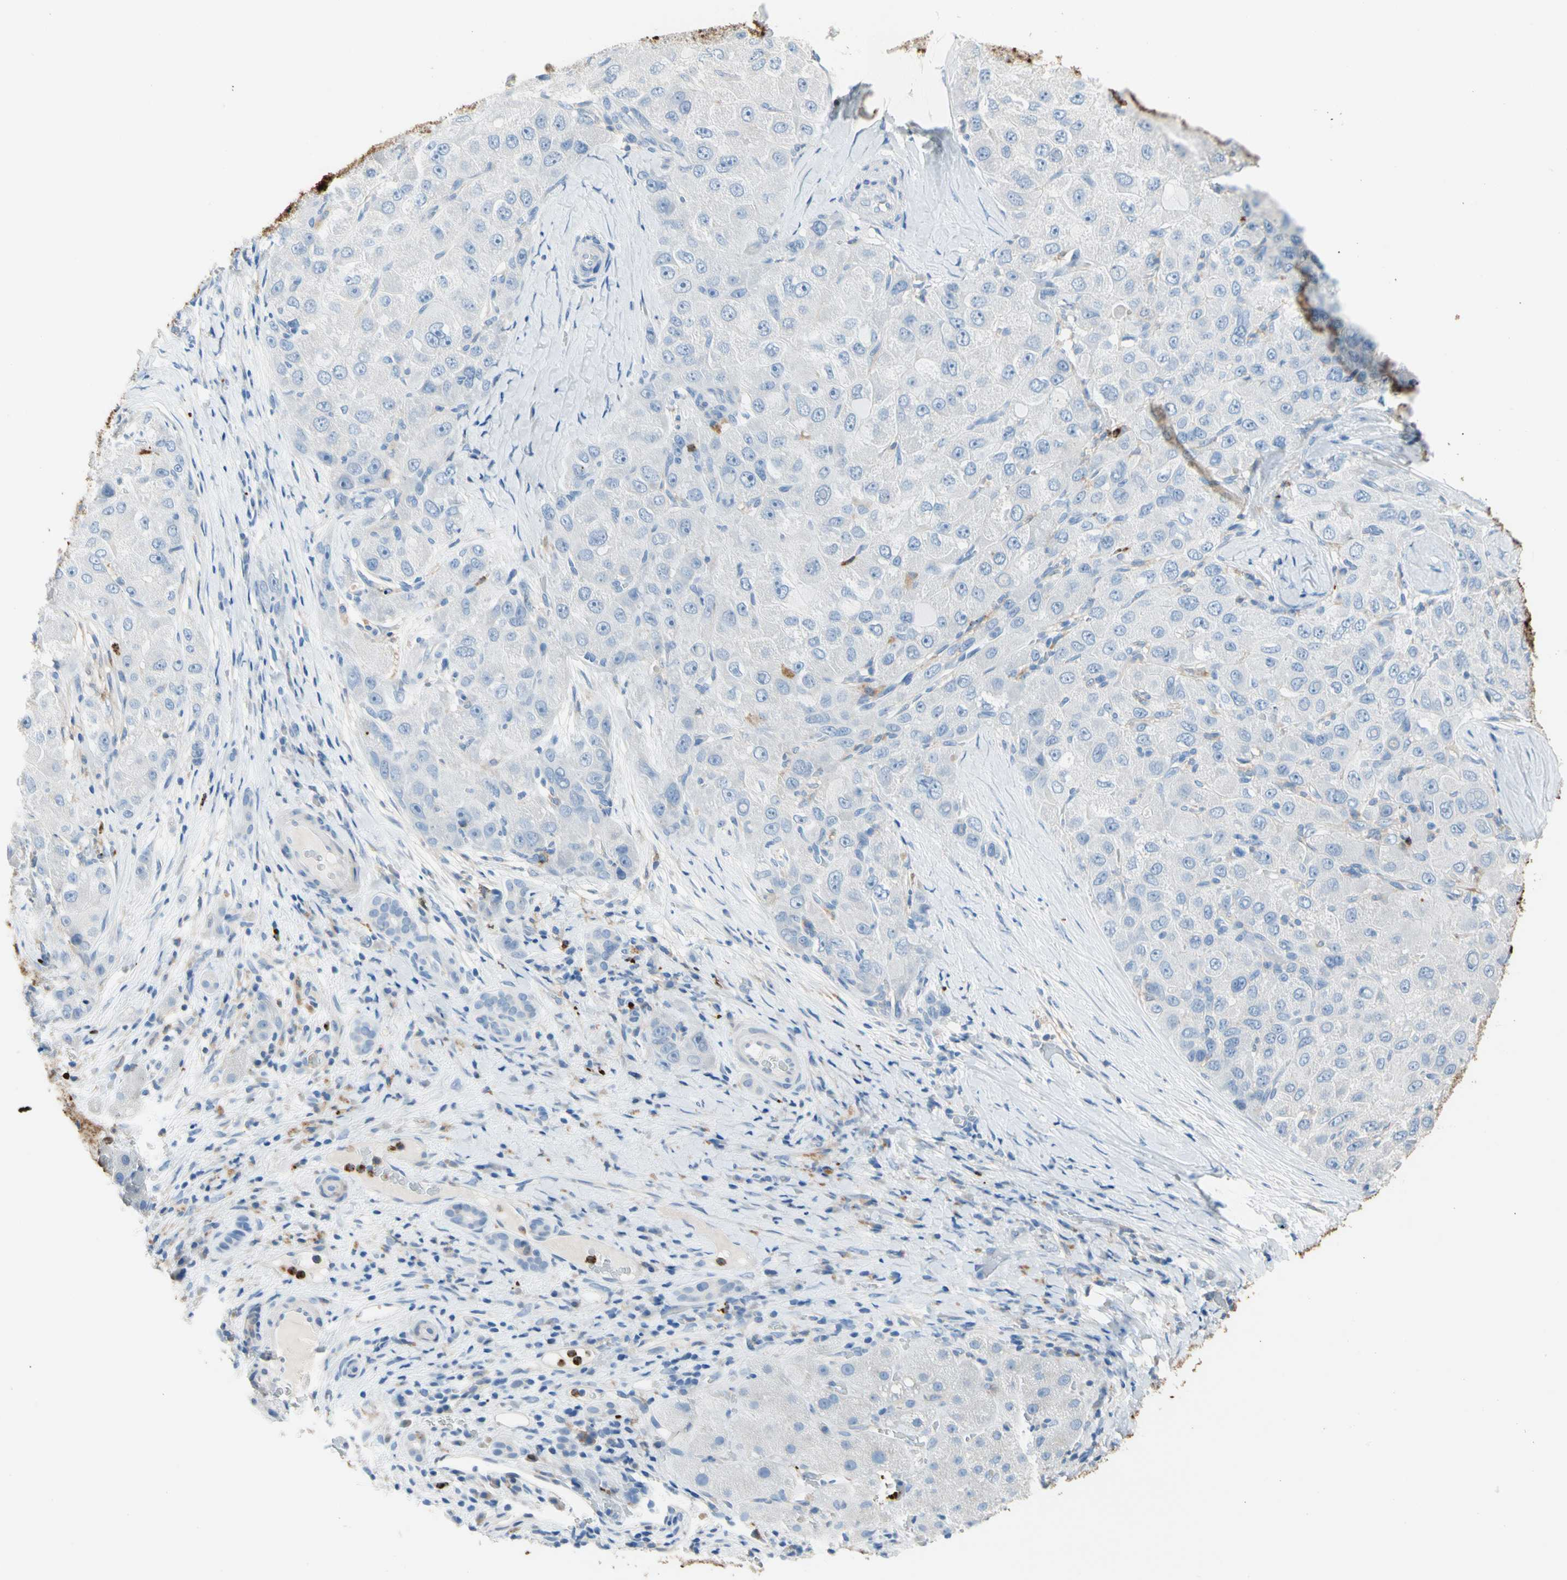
{"staining": {"intensity": "negative", "quantity": "none", "location": "none"}, "tissue": "liver cancer", "cell_type": "Tumor cells", "image_type": "cancer", "snomed": [{"axis": "morphology", "description": "Carcinoma, Hepatocellular, NOS"}, {"axis": "topography", "description": "Liver"}], "caption": "Protein analysis of liver cancer (hepatocellular carcinoma) shows no significant expression in tumor cells.", "gene": "CLEC4A", "patient": {"sex": "male", "age": 80}}